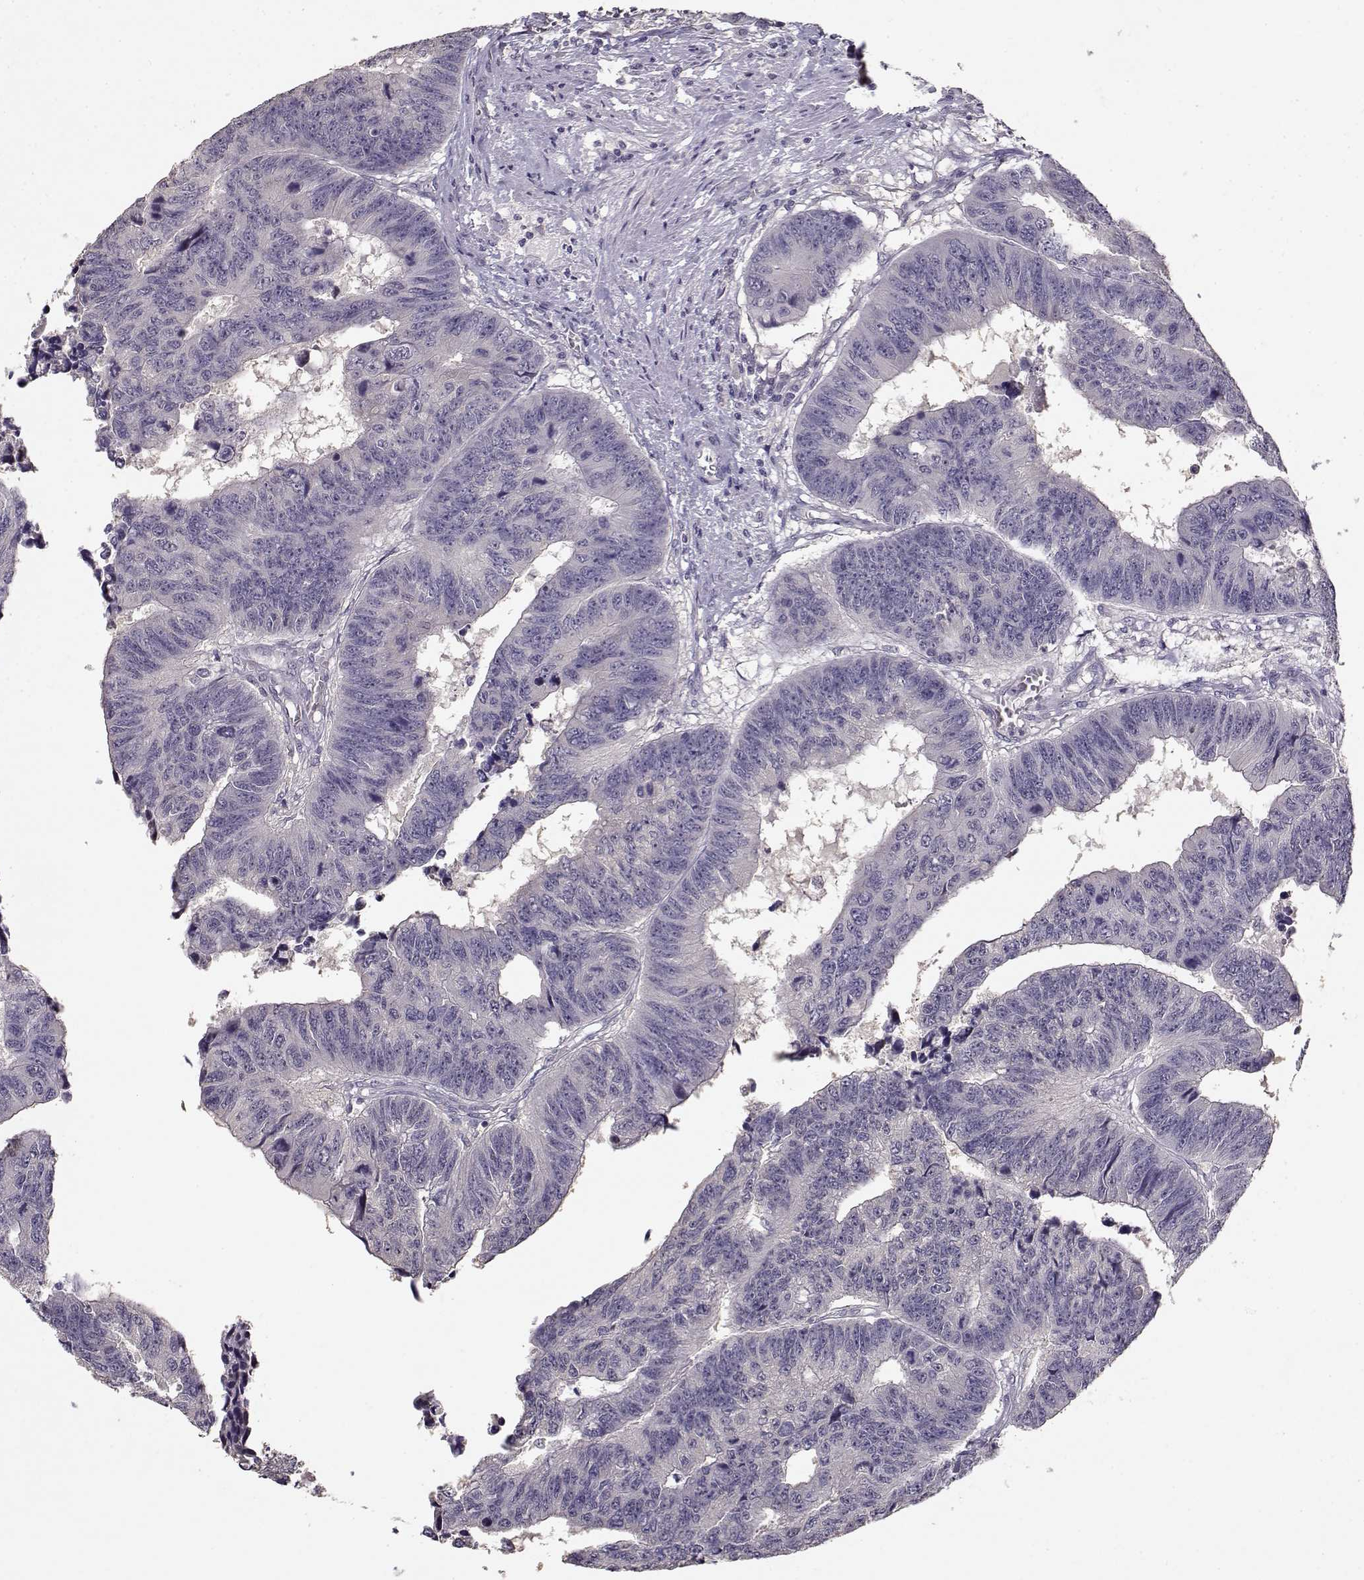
{"staining": {"intensity": "negative", "quantity": "none", "location": "none"}, "tissue": "colorectal cancer", "cell_type": "Tumor cells", "image_type": "cancer", "snomed": [{"axis": "morphology", "description": "Adenocarcinoma, NOS"}, {"axis": "topography", "description": "Rectum"}], "caption": "This is an IHC image of adenocarcinoma (colorectal). There is no positivity in tumor cells.", "gene": "UROC1", "patient": {"sex": "female", "age": 85}}